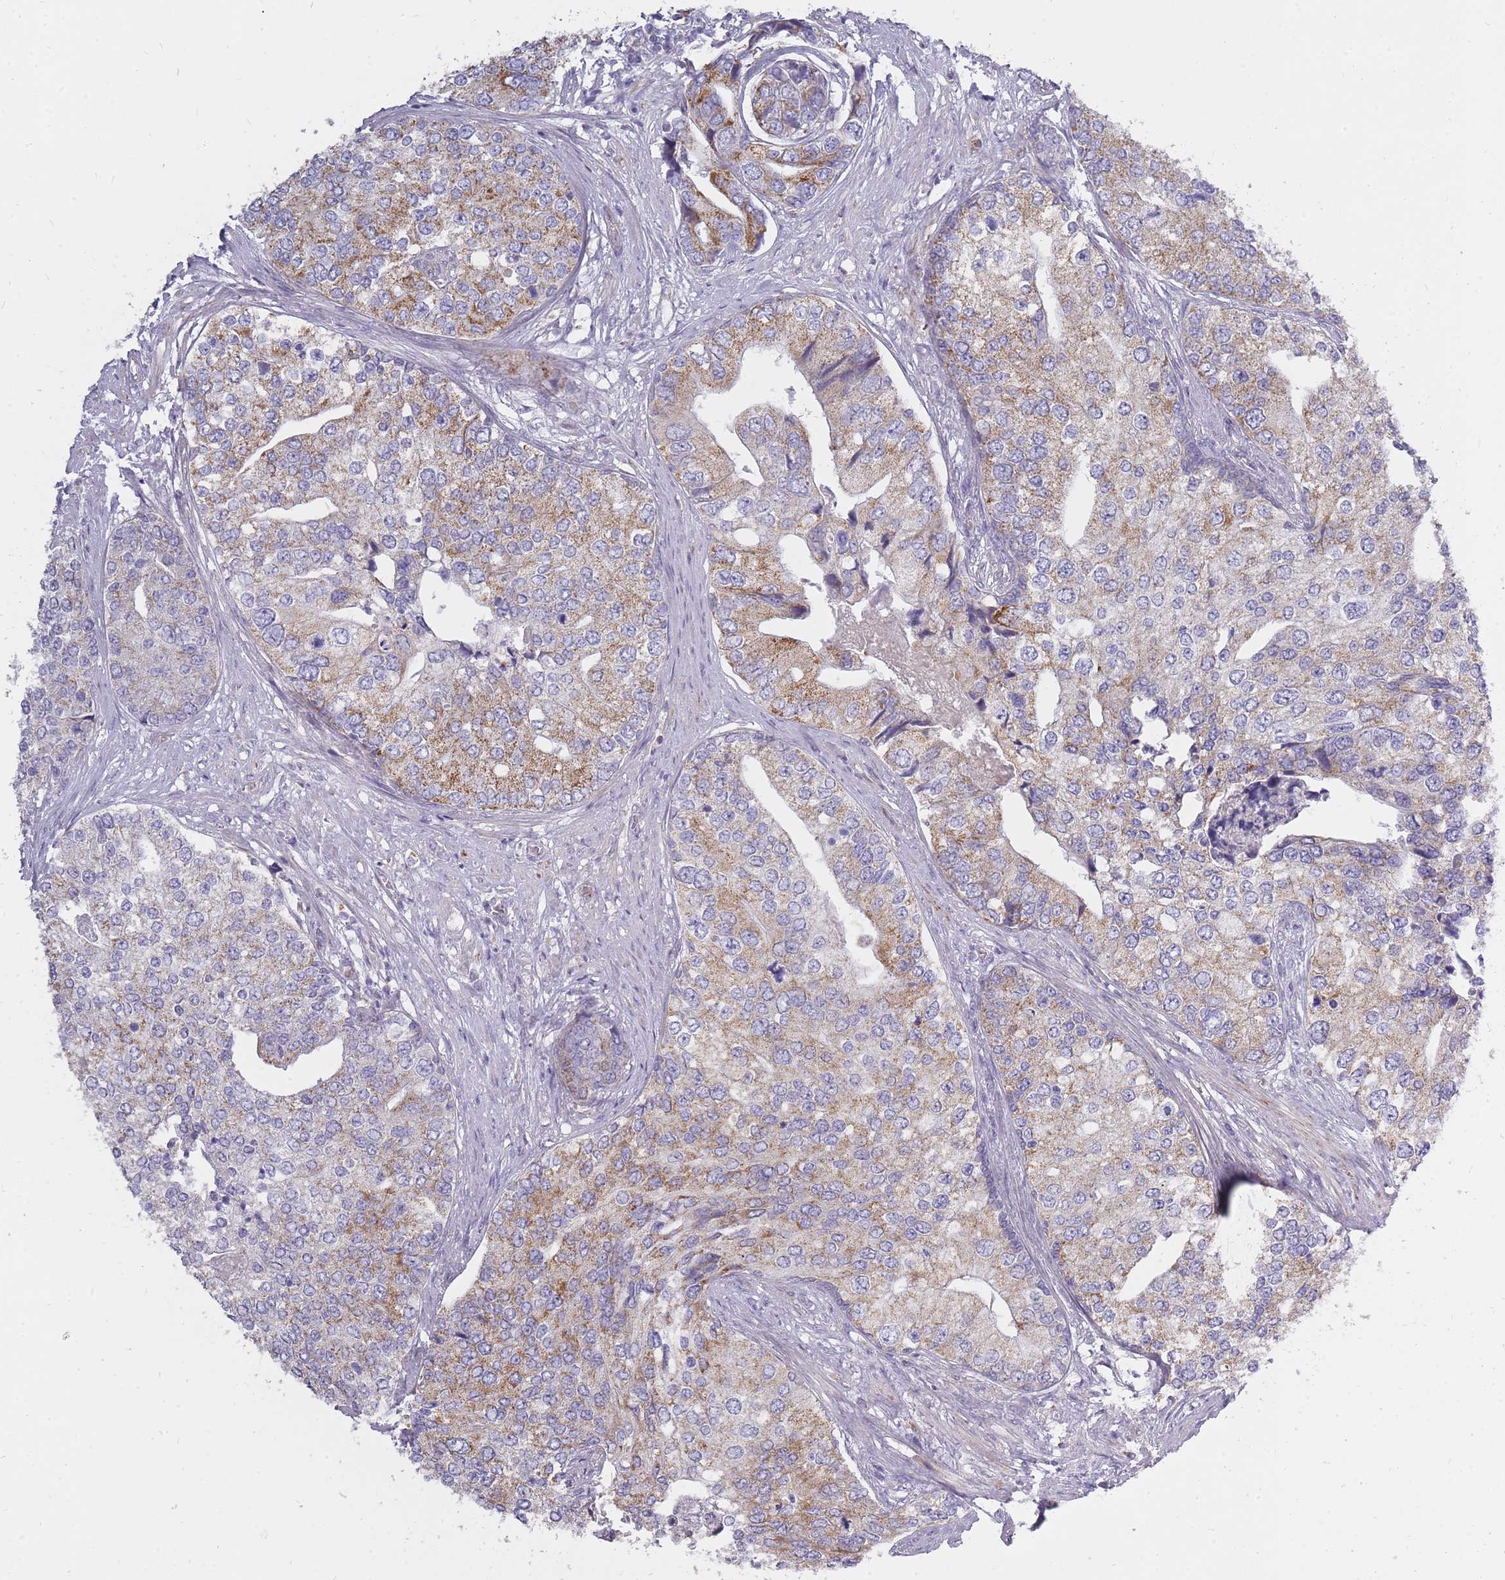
{"staining": {"intensity": "moderate", "quantity": "25%-75%", "location": "cytoplasmic/membranous"}, "tissue": "prostate cancer", "cell_type": "Tumor cells", "image_type": "cancer", "snomed": [{"axis": "morphology", "description": "Adenocarcinoma, High grade"}, {"axis": "topography", "description": "Prostate"}], "caption": "Immunohistochemistry of human prostate cancer (adenocarcinoma (high-grade)) displays medium levels of moderate cytoplasmic/membranous expression in approximately 25%-75% of tumor cells.", "gene": "ALKBH4", "patient": {"sex": "male", "age": 62}}